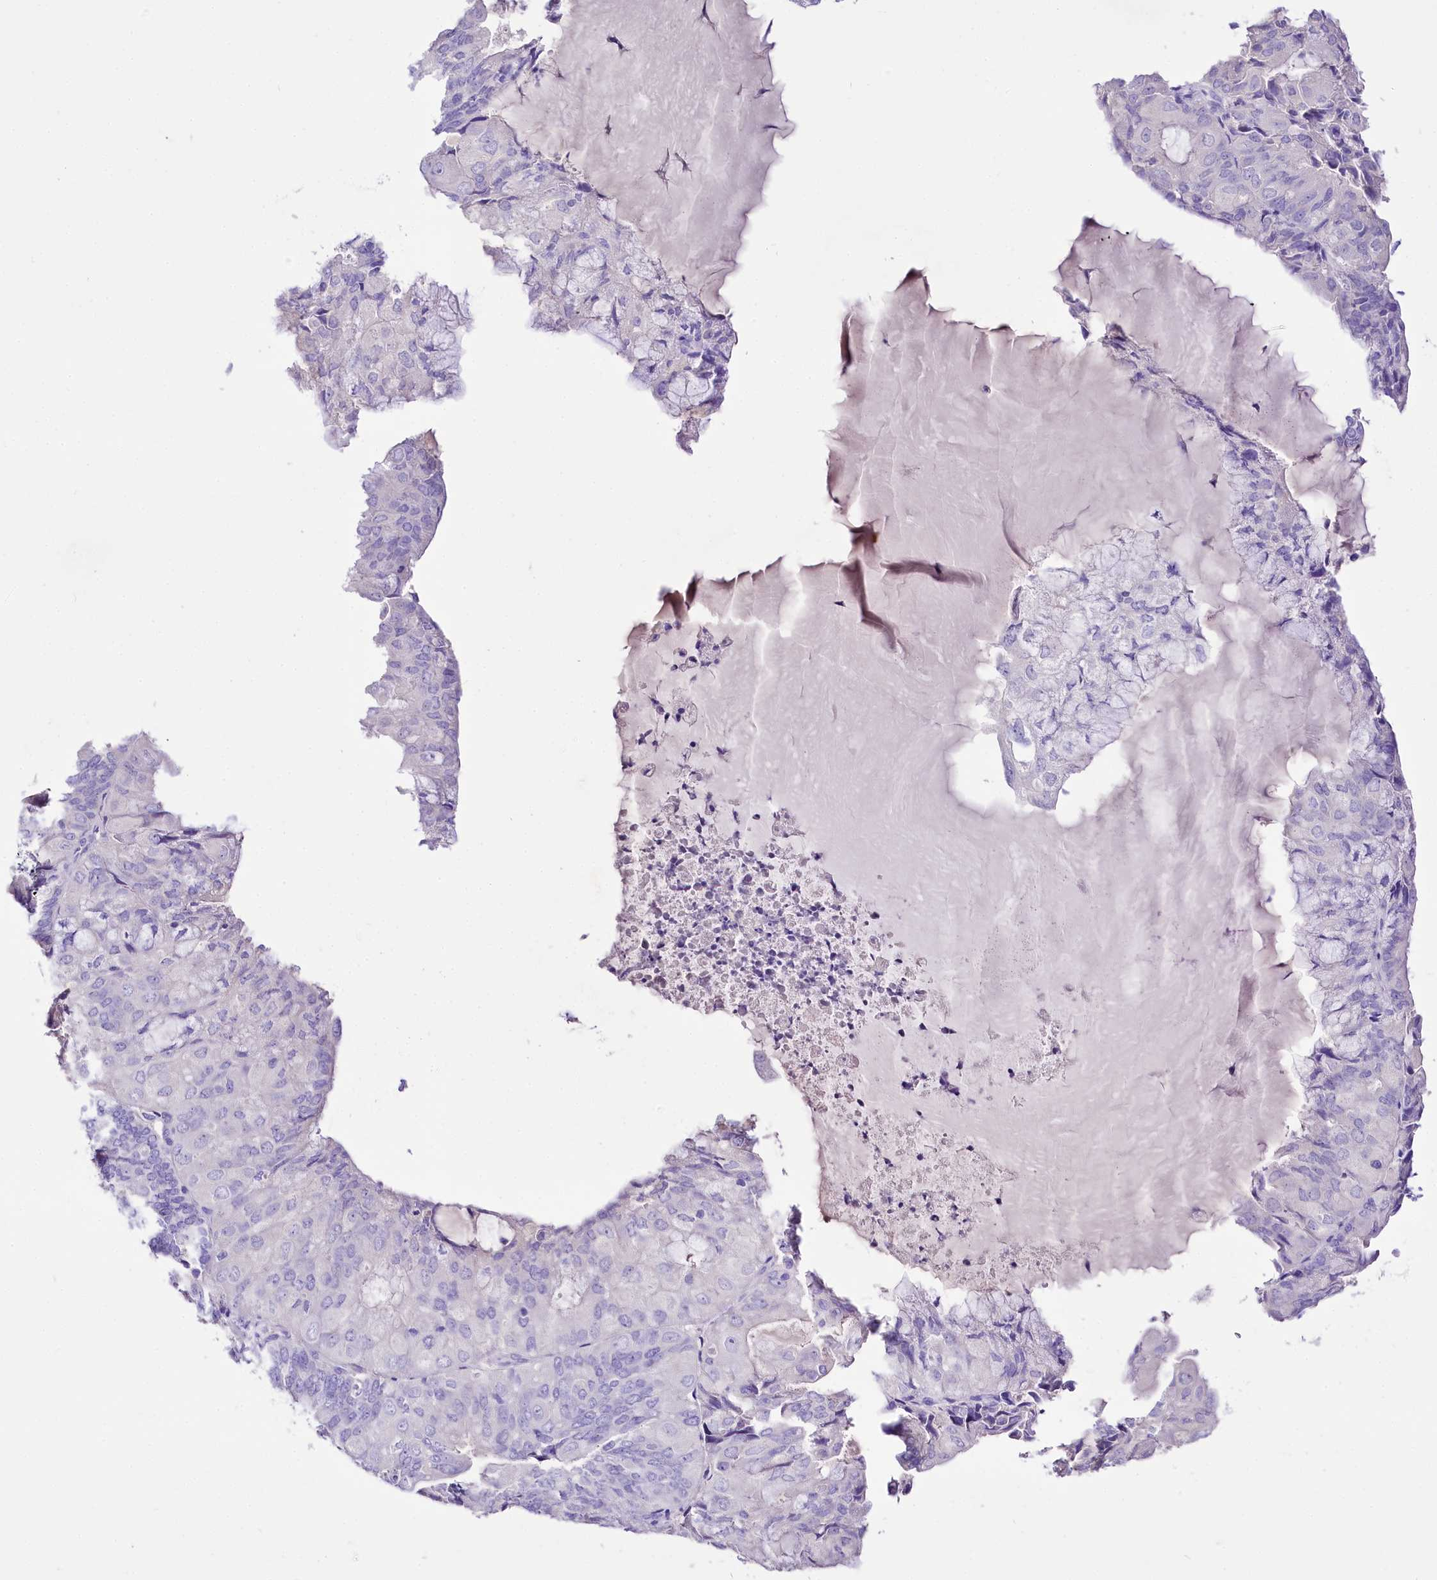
{"staining": {"intensity": "negative", "quantity": "none", "location": "none"}, "tissue": "endometrial cancer", "cell_type": "Tumor cells", "image_type": "cancer", "snomed": [{"axis": "morphology", "description": "Adenocarcinoma, NOS"}, {"axis": "topography", "description": "Endometrium"}], "caption": "High magnification brightfield microscopy of endometrial adenocarcinoma stained with DAB (3,3'-diaminobenzidine) (brown) and counterstained with hematoxylin (blue): tumor cells show no significant expression.", "gene": "A2ML1", "patient": {"sex": "female", "age": 81}}